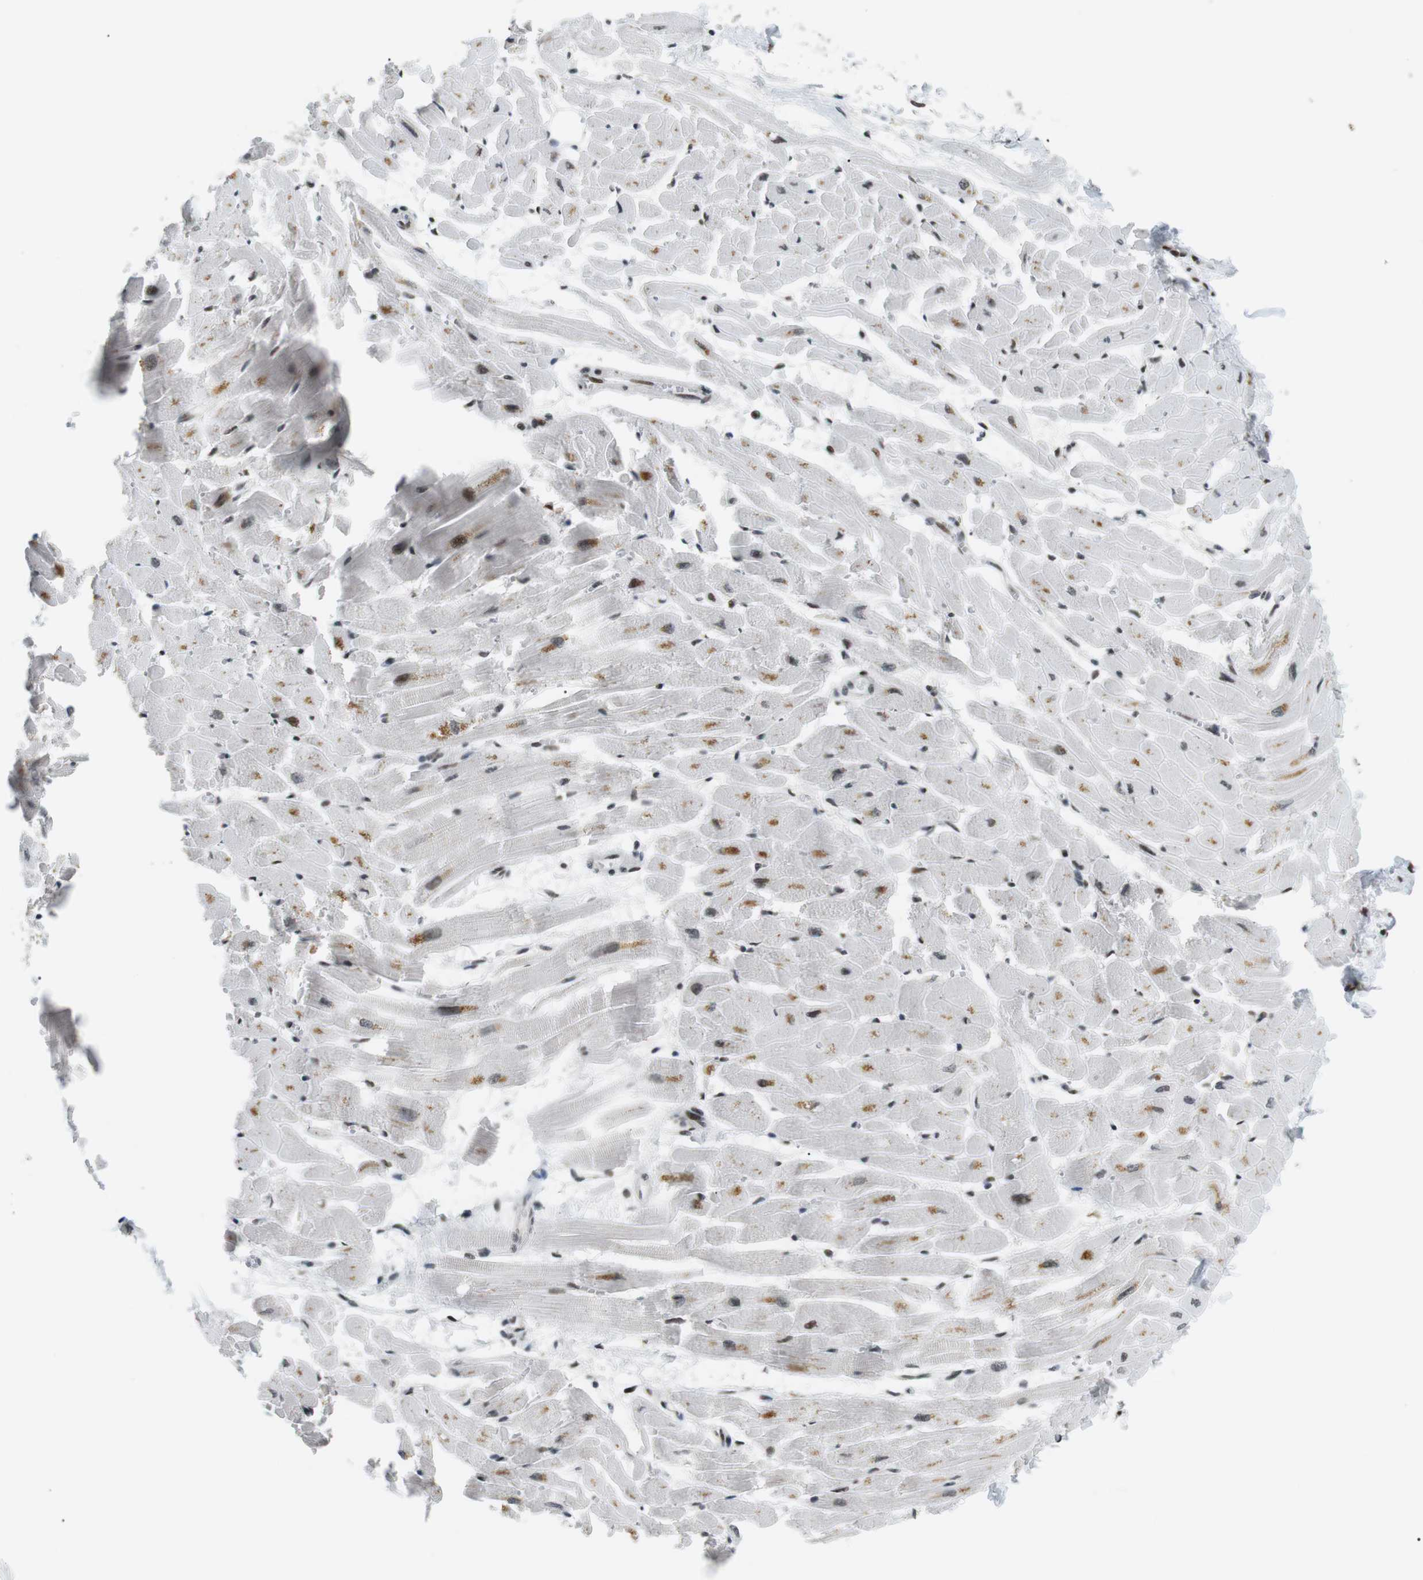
{"staining": {"intensity": "weak", "quantity": "25%-75%", "location": "cytoplasmic/membranous,nuclear"}, "tissue": "heart muscle", "cell_type": "Cardiomyocytes", "image_type": "normal", "snomed": [{"axis": "morphology", "description": "Normal tissue, NOS"}, {"axis": "topography", "description": "Heart"}], "caption": "Immunohistochemistry (IHC) histopathology image of unremarkable heart muscle: human heart muscle stained using immunohistochemistry (IHC) shows low levels of weak protein expression localized specifically in the cytoplasmic/membranous,nuclear of cardiomyocytes, appearing as a cytoplasmic/membranous,nuclear brown color.", "gene": "CDC27", "patient": {"sex": "female", "age": 19}}